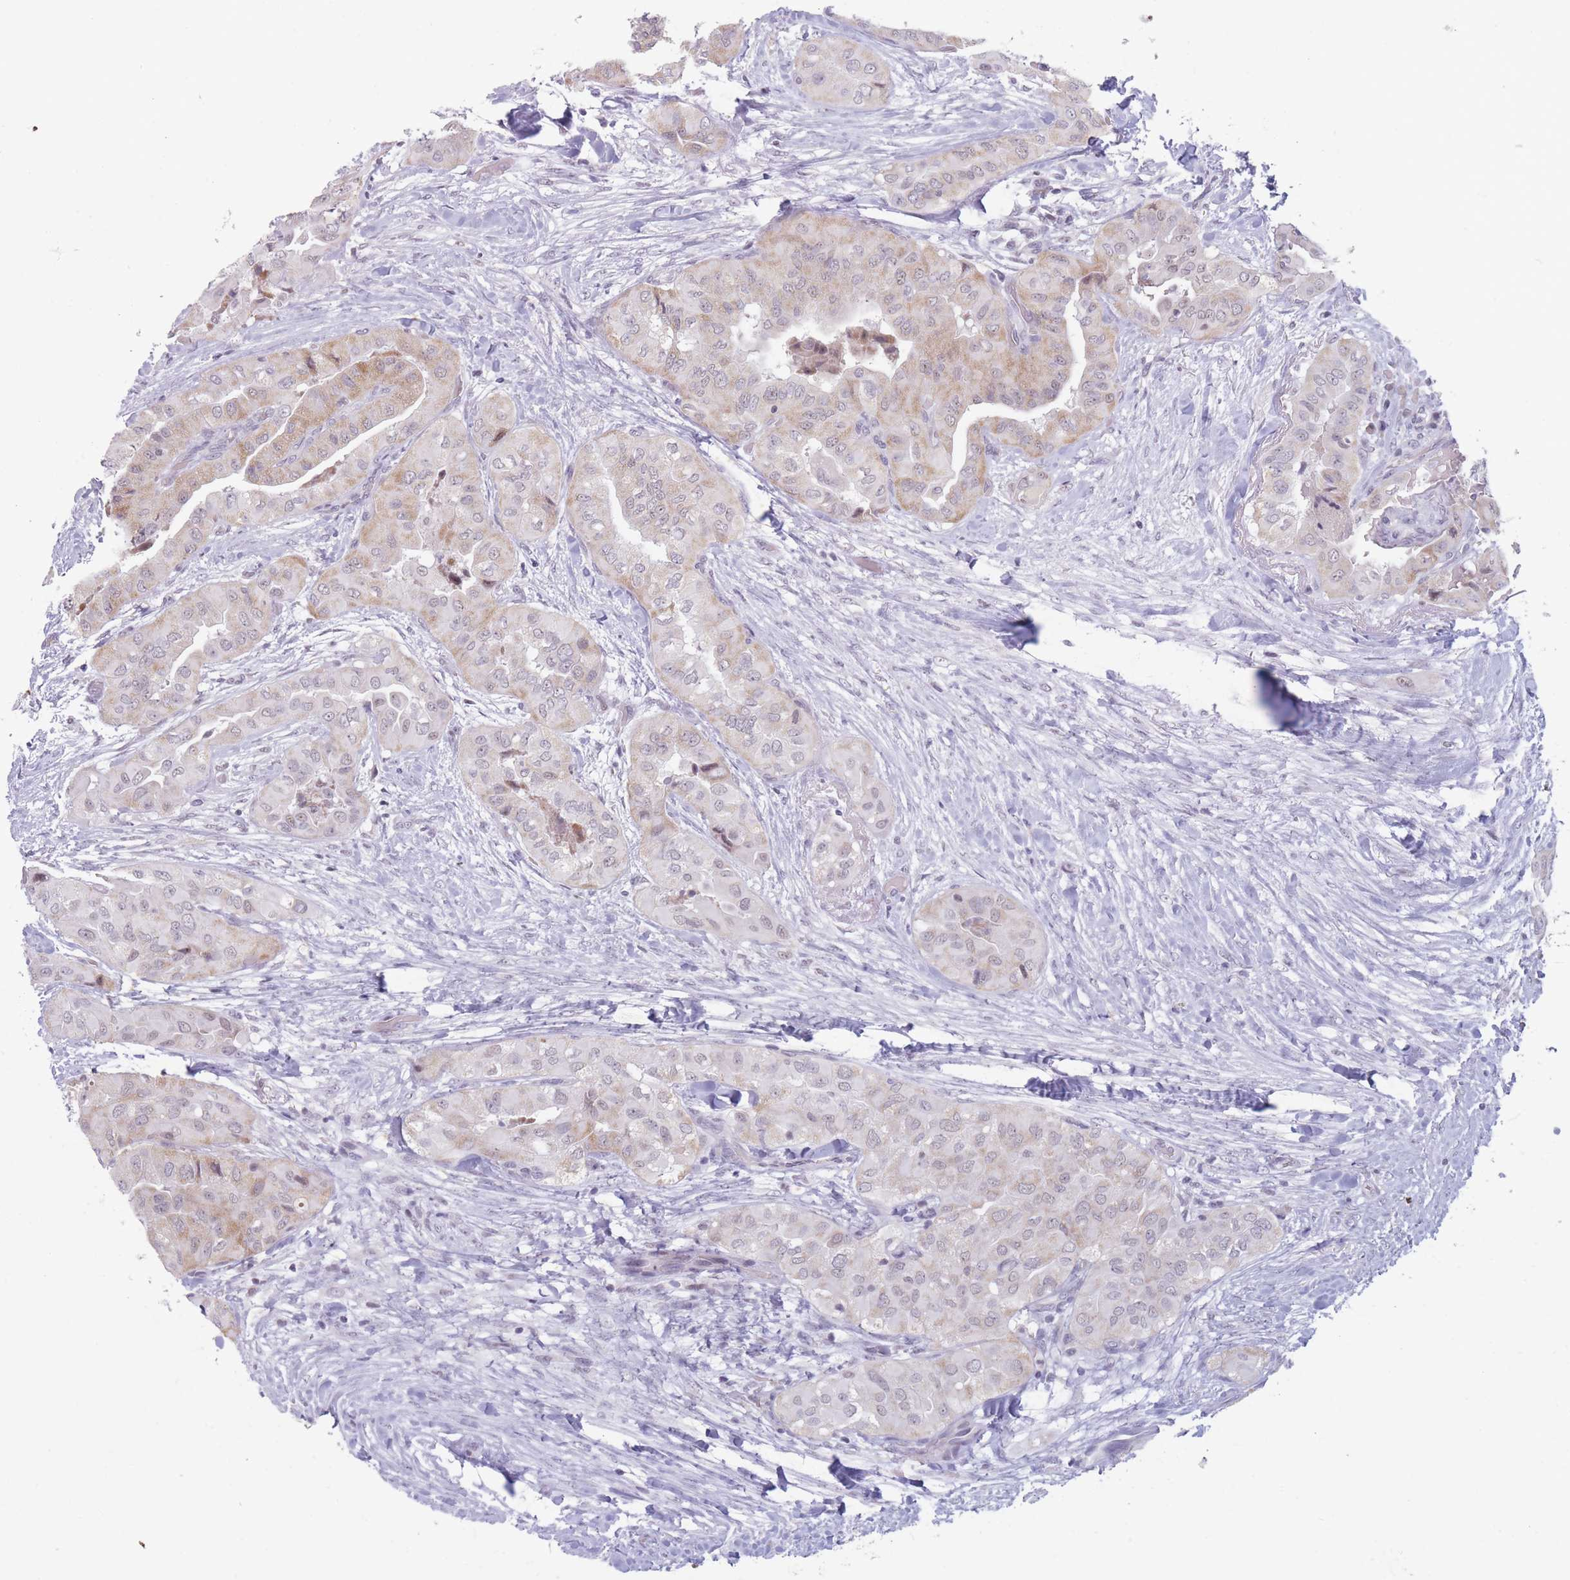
{"staining": {"intensity": "weak", "quantity": "25%-75%", "location": "cytoplasmic/membranous"}, "tissue": "head and neck cancer", "cell_type": "Tumor cells", "image_type": "cancer", "snomed": [{"axis": "morphology", "description": "Adenocarcinoma, NOS"}, {"axis": "topography", "description": "Head-Neck"}], "caption": "The image shows a brown stain indicating the presence of a protein in the cytoplasmic/membranous of tumor cells in head and neck adenocarcinoma.", "gene": "ARID3B", "patient": {"sex": "male", "age": 66}}